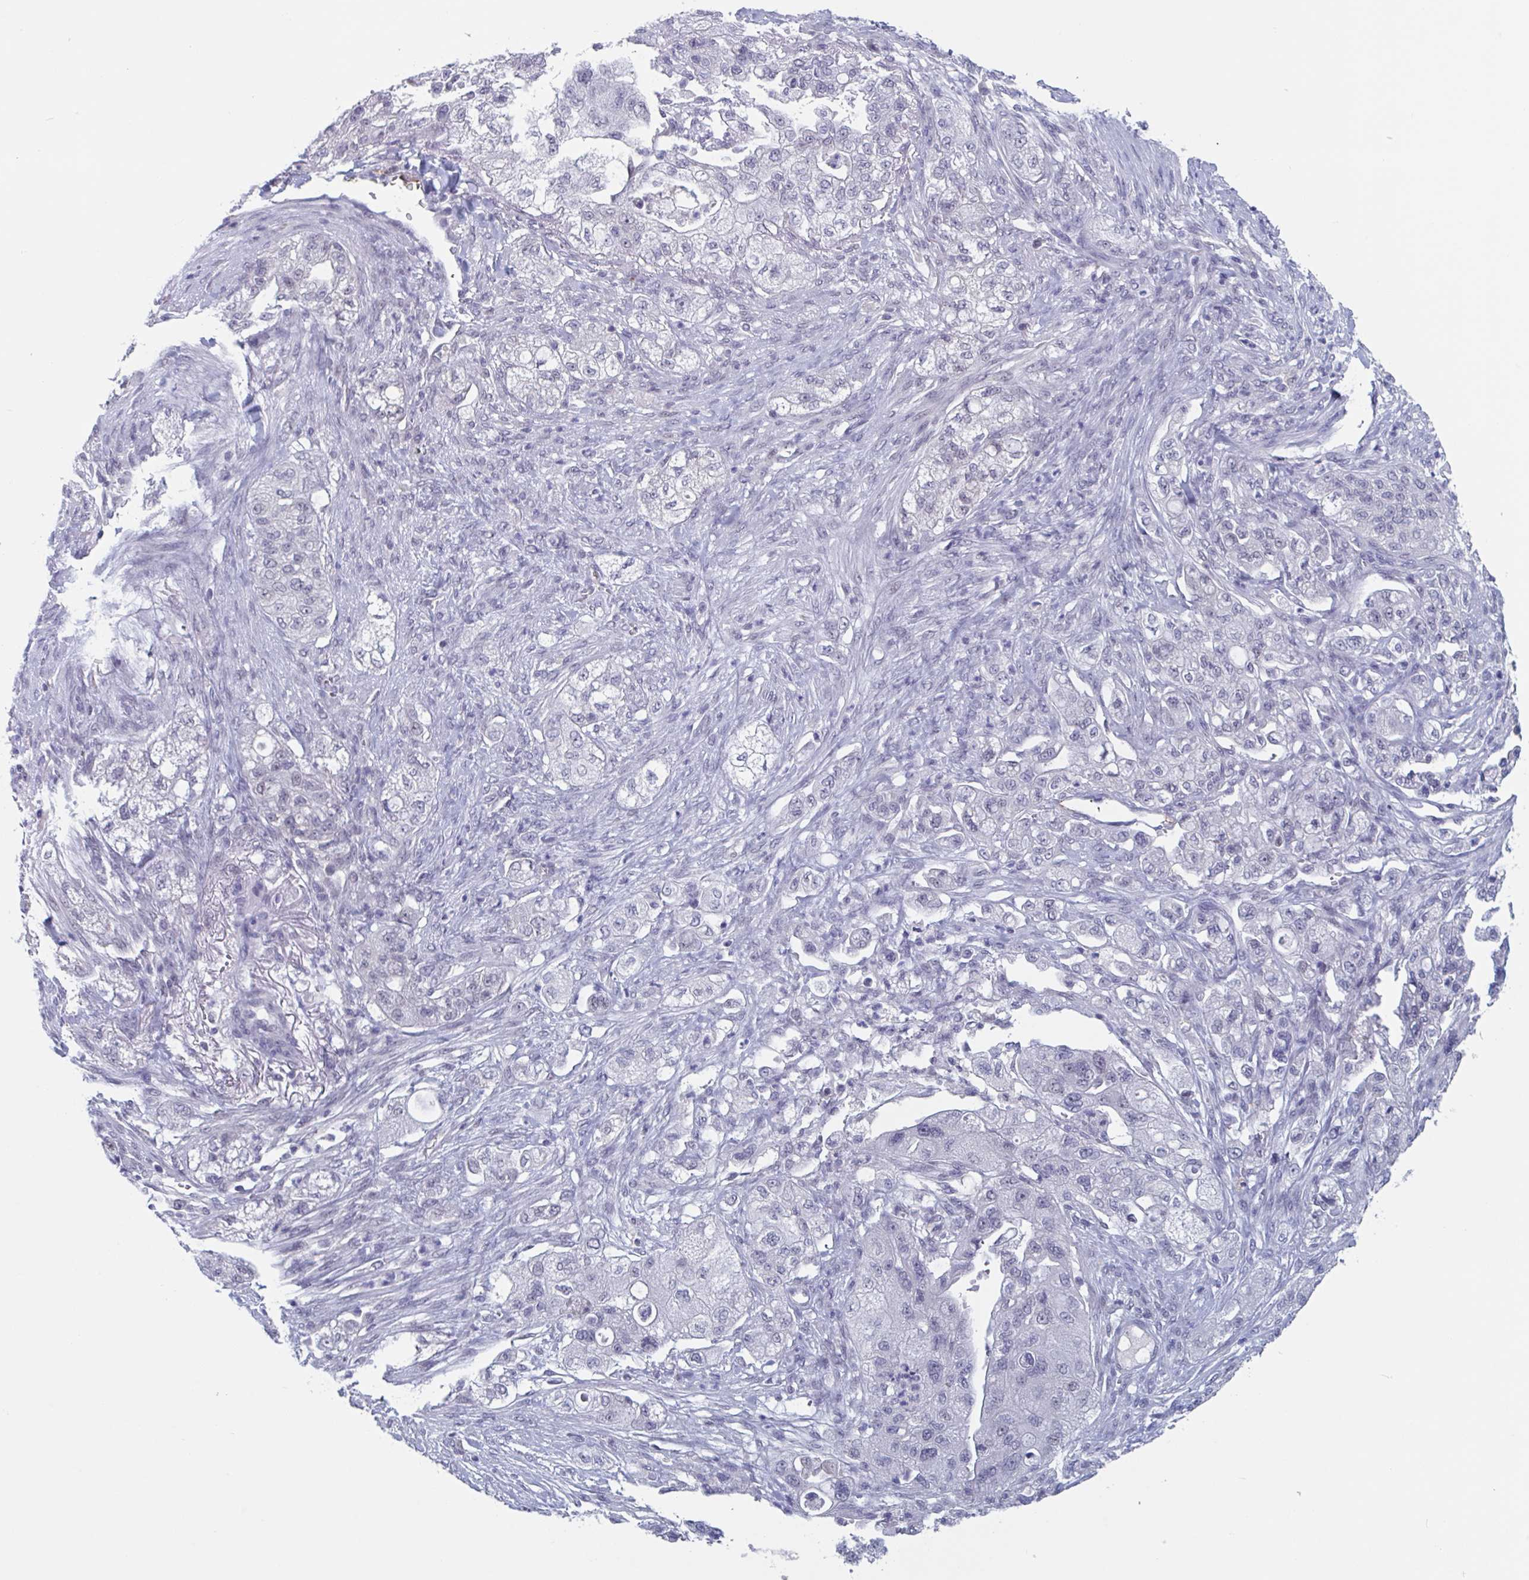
{"staining": {"intensity": "negative", "quantity": "none", "location": "none"}, "tissue": "pancreatic cancer", "cell_type": "Tumor cells", "image_type": "cancer", "snomed": [{"axis": "morphology", "description": "Adenocarcinoma, NOS"}, {"axis": "topography", "description": "Pancreas"}], "caption": "High power microscopy image of an IHC photomicrograph of pancreatic cancer (adenocarcinoma), revealing no significant staining in tumor cells.", "gene": "KDM4D", "patient": {"sex": "female", "age": 78}}